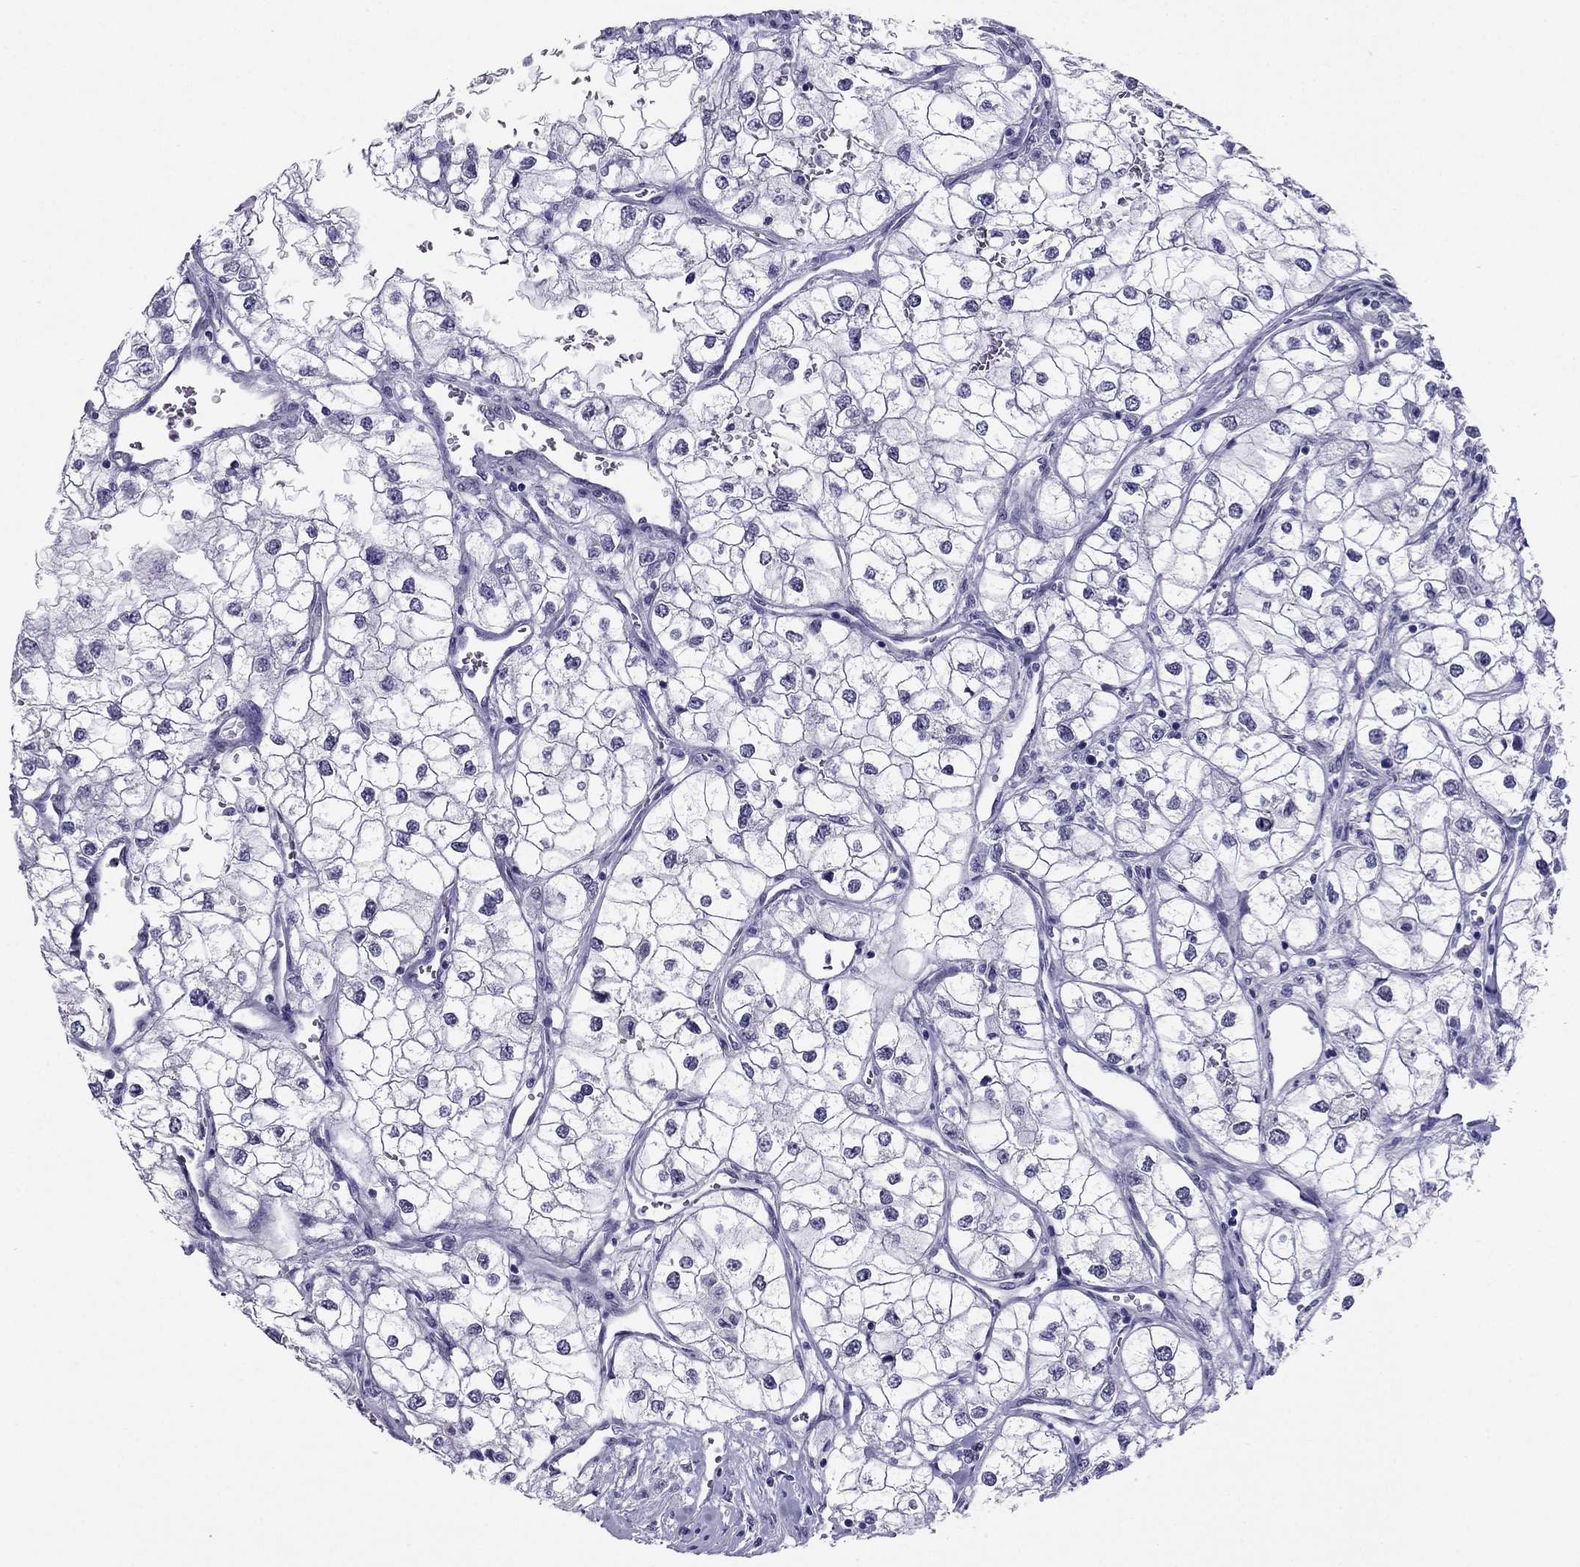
{"staining": {"intensity": "negative", "quantity": "none", "location": "none"}, "tissue": "renal cancer", "cell_type": "Tumor cells", "image_type": "cancer", "snomed": [{"axis": "morphology", "description": "Adenocarcinoma, NOS"}, {"axis": "topography", "description": "Kidney"}], "caption": "Tumor cells show no significant expression in renal cancer (adenocarcinoma).", "gene": "CROCC2", "patient": {"sex": "male", "age": 59}}